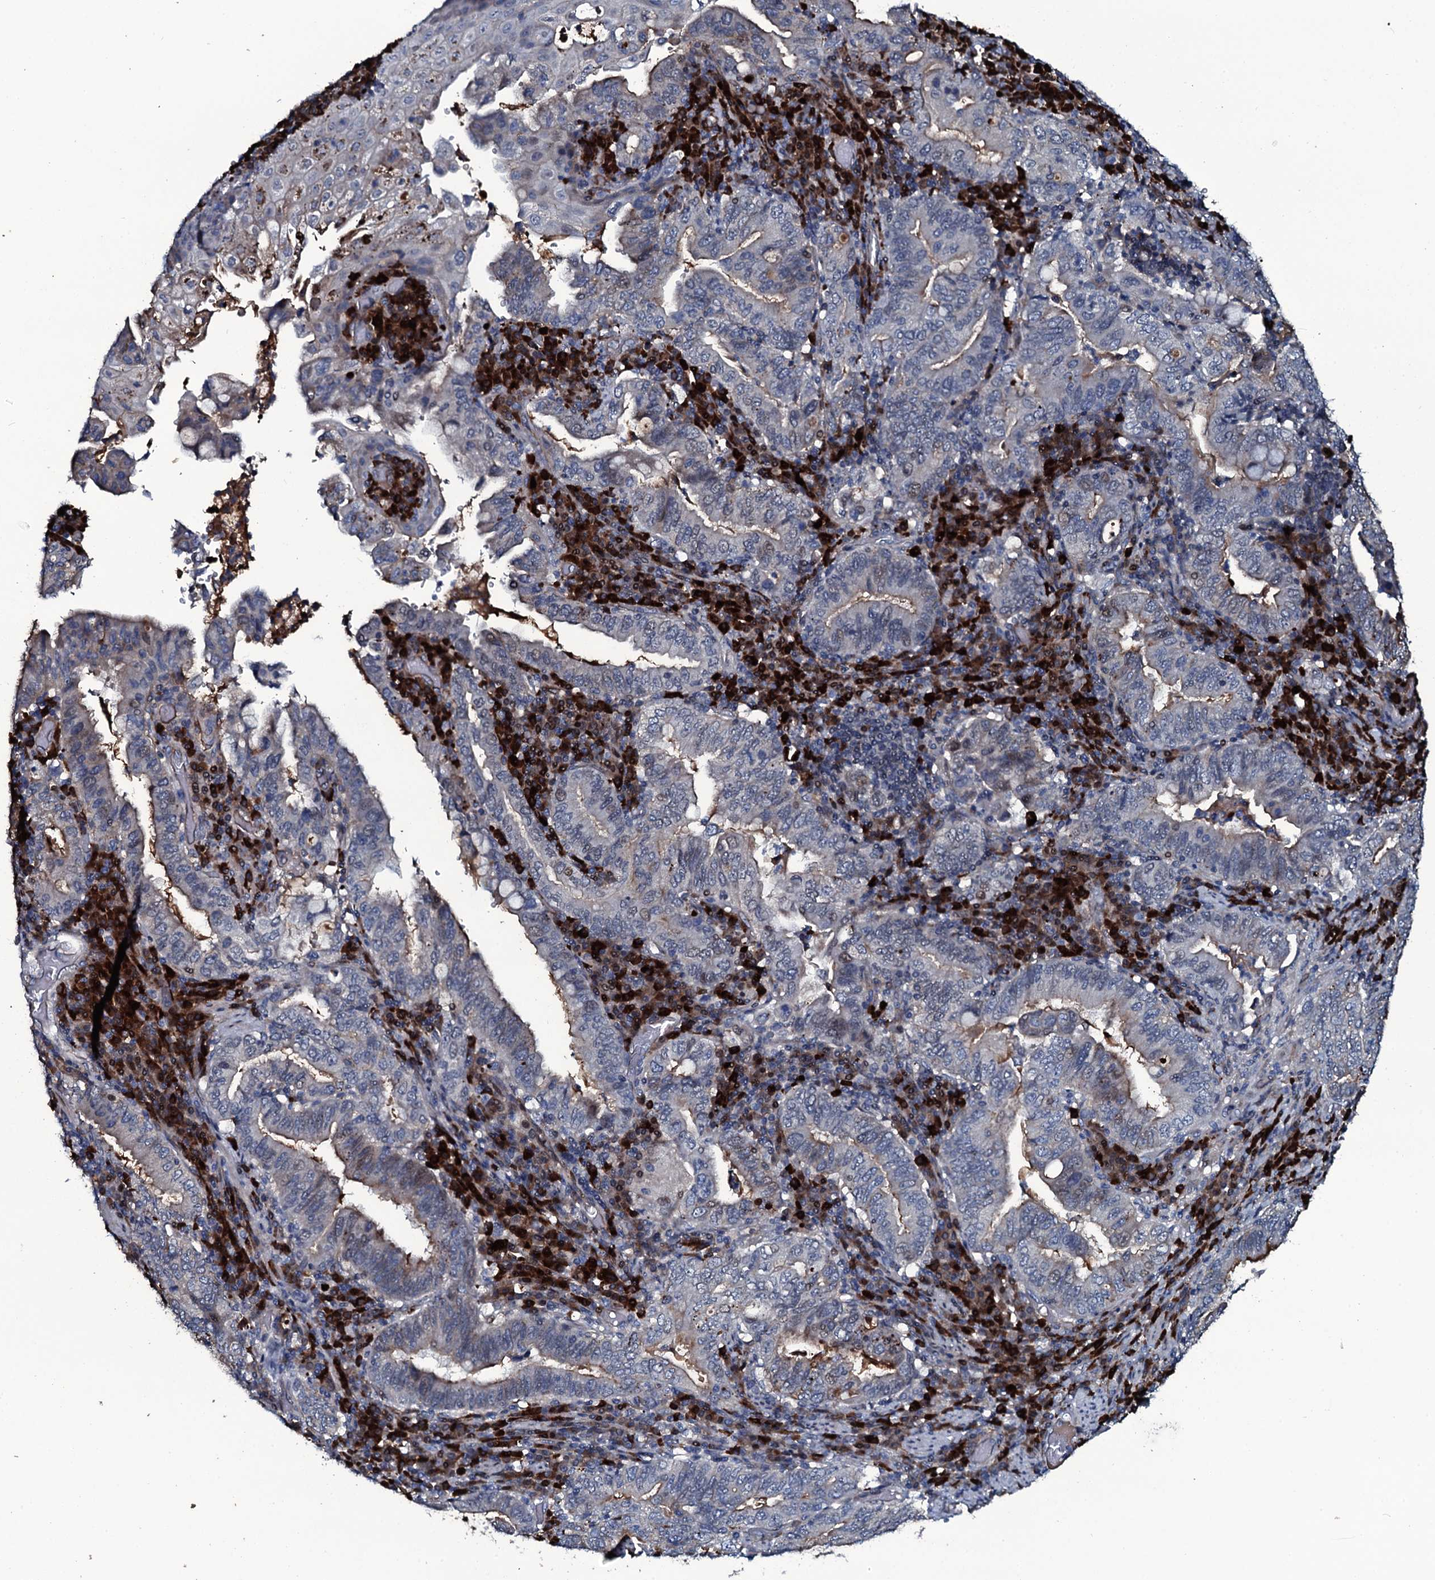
{"staining": {"intensity": "weak", "quantity": "<25%", "location": "cytoplasmic/membranous,nuclear"}, "tissue": "stomach cancer", "cell_type": "Tumor cells", "image_type": "cancer", "snomed": [{"axis": "morphology", "description": "Normal tissue, NOS"}, {"axis": "morphology", "description": "Adenocarcinoma, NOS"}, {"axis": "topography", "description": "Esophagus"}, {"axis": "topography", "description": "Stomach, upper"}, {"axis": "topography", "description": "Peripheral nerve tissue"}], "caption": "The image exhibits no significant expression in tumor cells of stomach cancer.", "gene": "LYG2", "patient": {"sex": "male", "age": 62}}